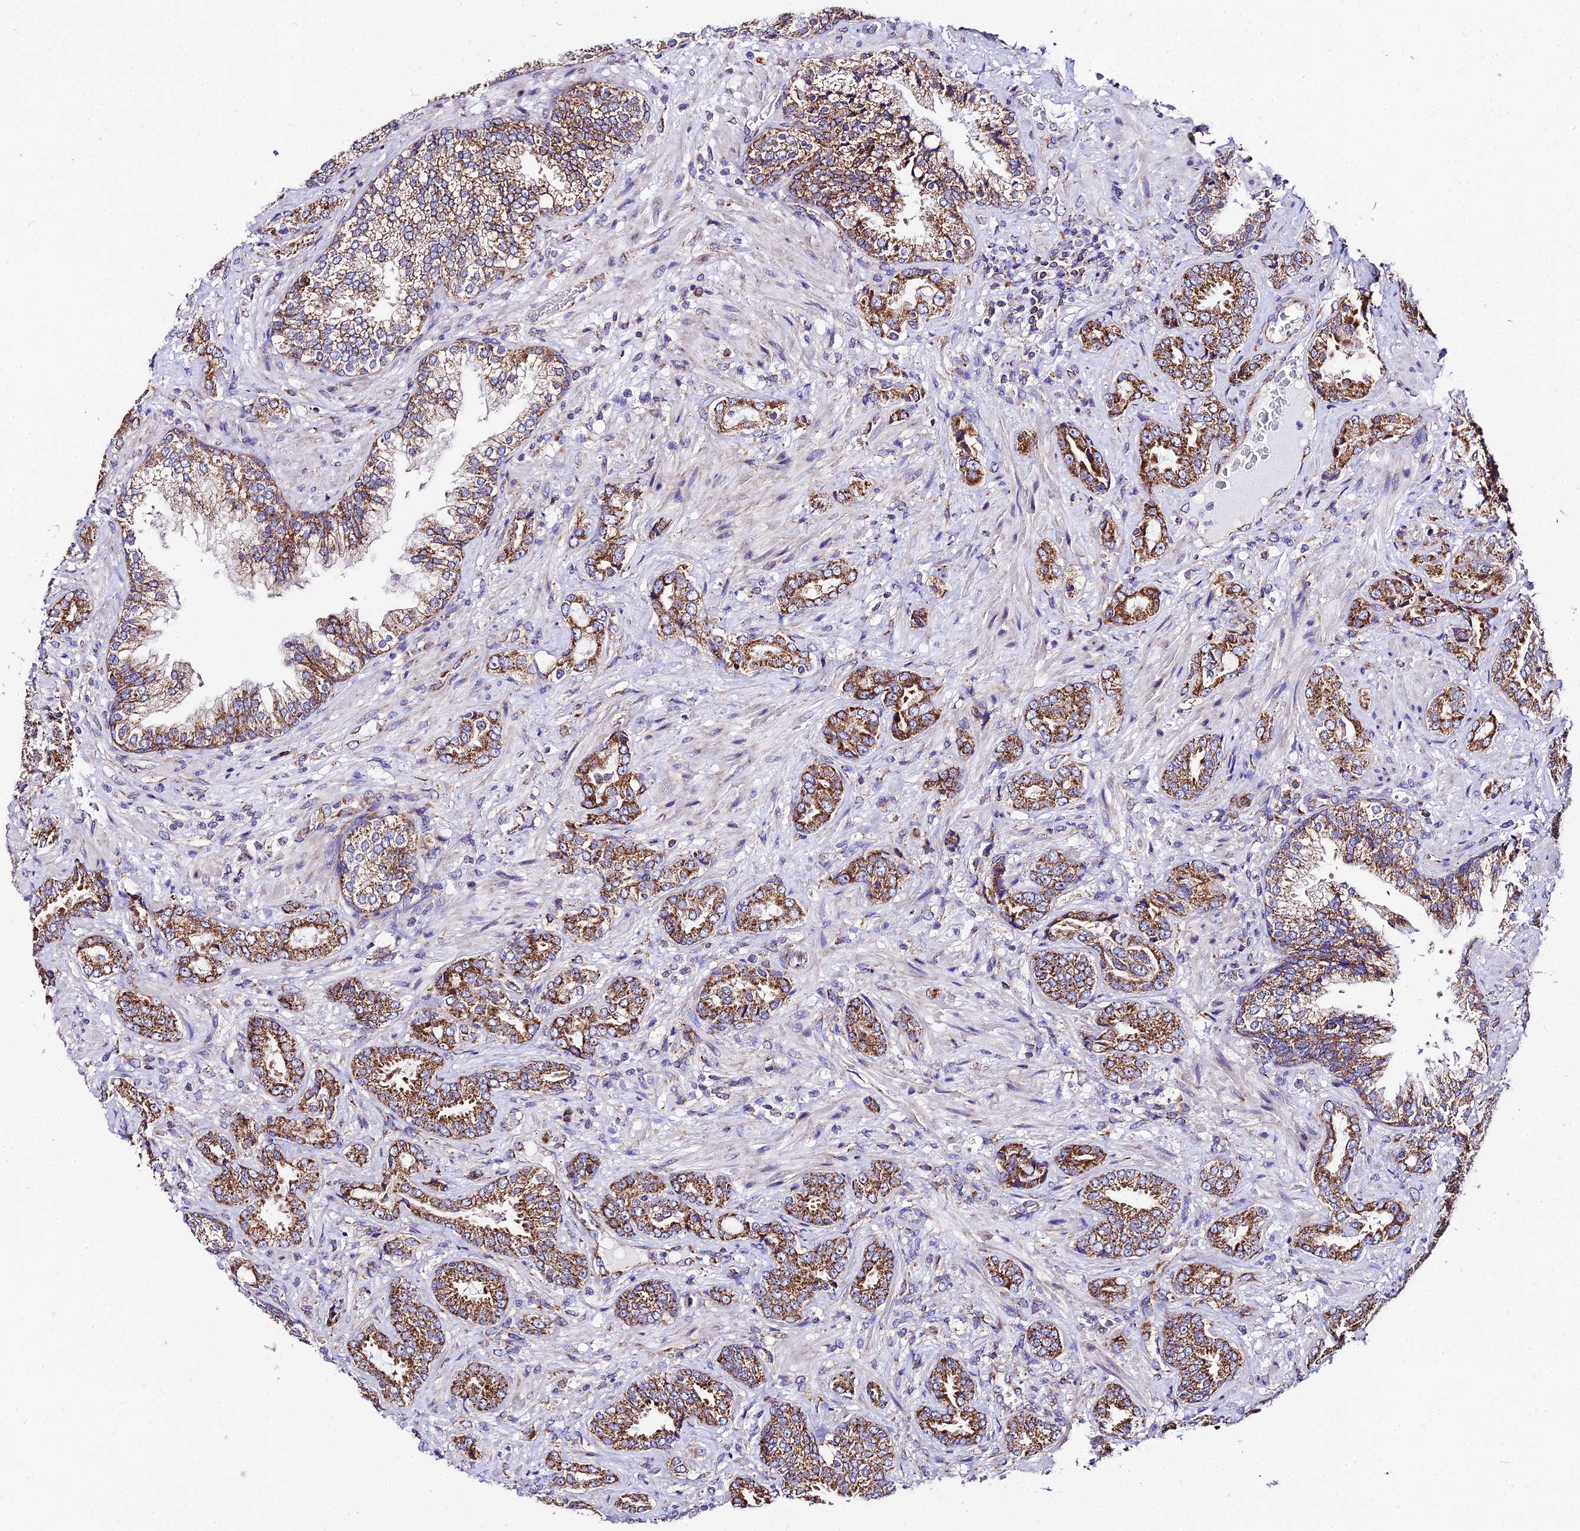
{"staining": {"intensity": "strong", "quantity": ">75%", "location": "cytoplasmic/membranous"}, "tissue": "prostate cancer", "cell_type": "Tumor cells", "image_type": "cancer", "snomed": [{"axis": "morphology", "description": "Adenocarcinoma, High grade"}, {"axis": "topography", "description": "Prostate"}], "caption": "High-grade adenocarcinoma (prostate) was stained to show a protein in brown. There is high levels of strong cytoplasmic/membranous expression in about >75% of tumor cells.", "gene": "OCIAD1", "patient": {"sex": "male", "age": 71}}